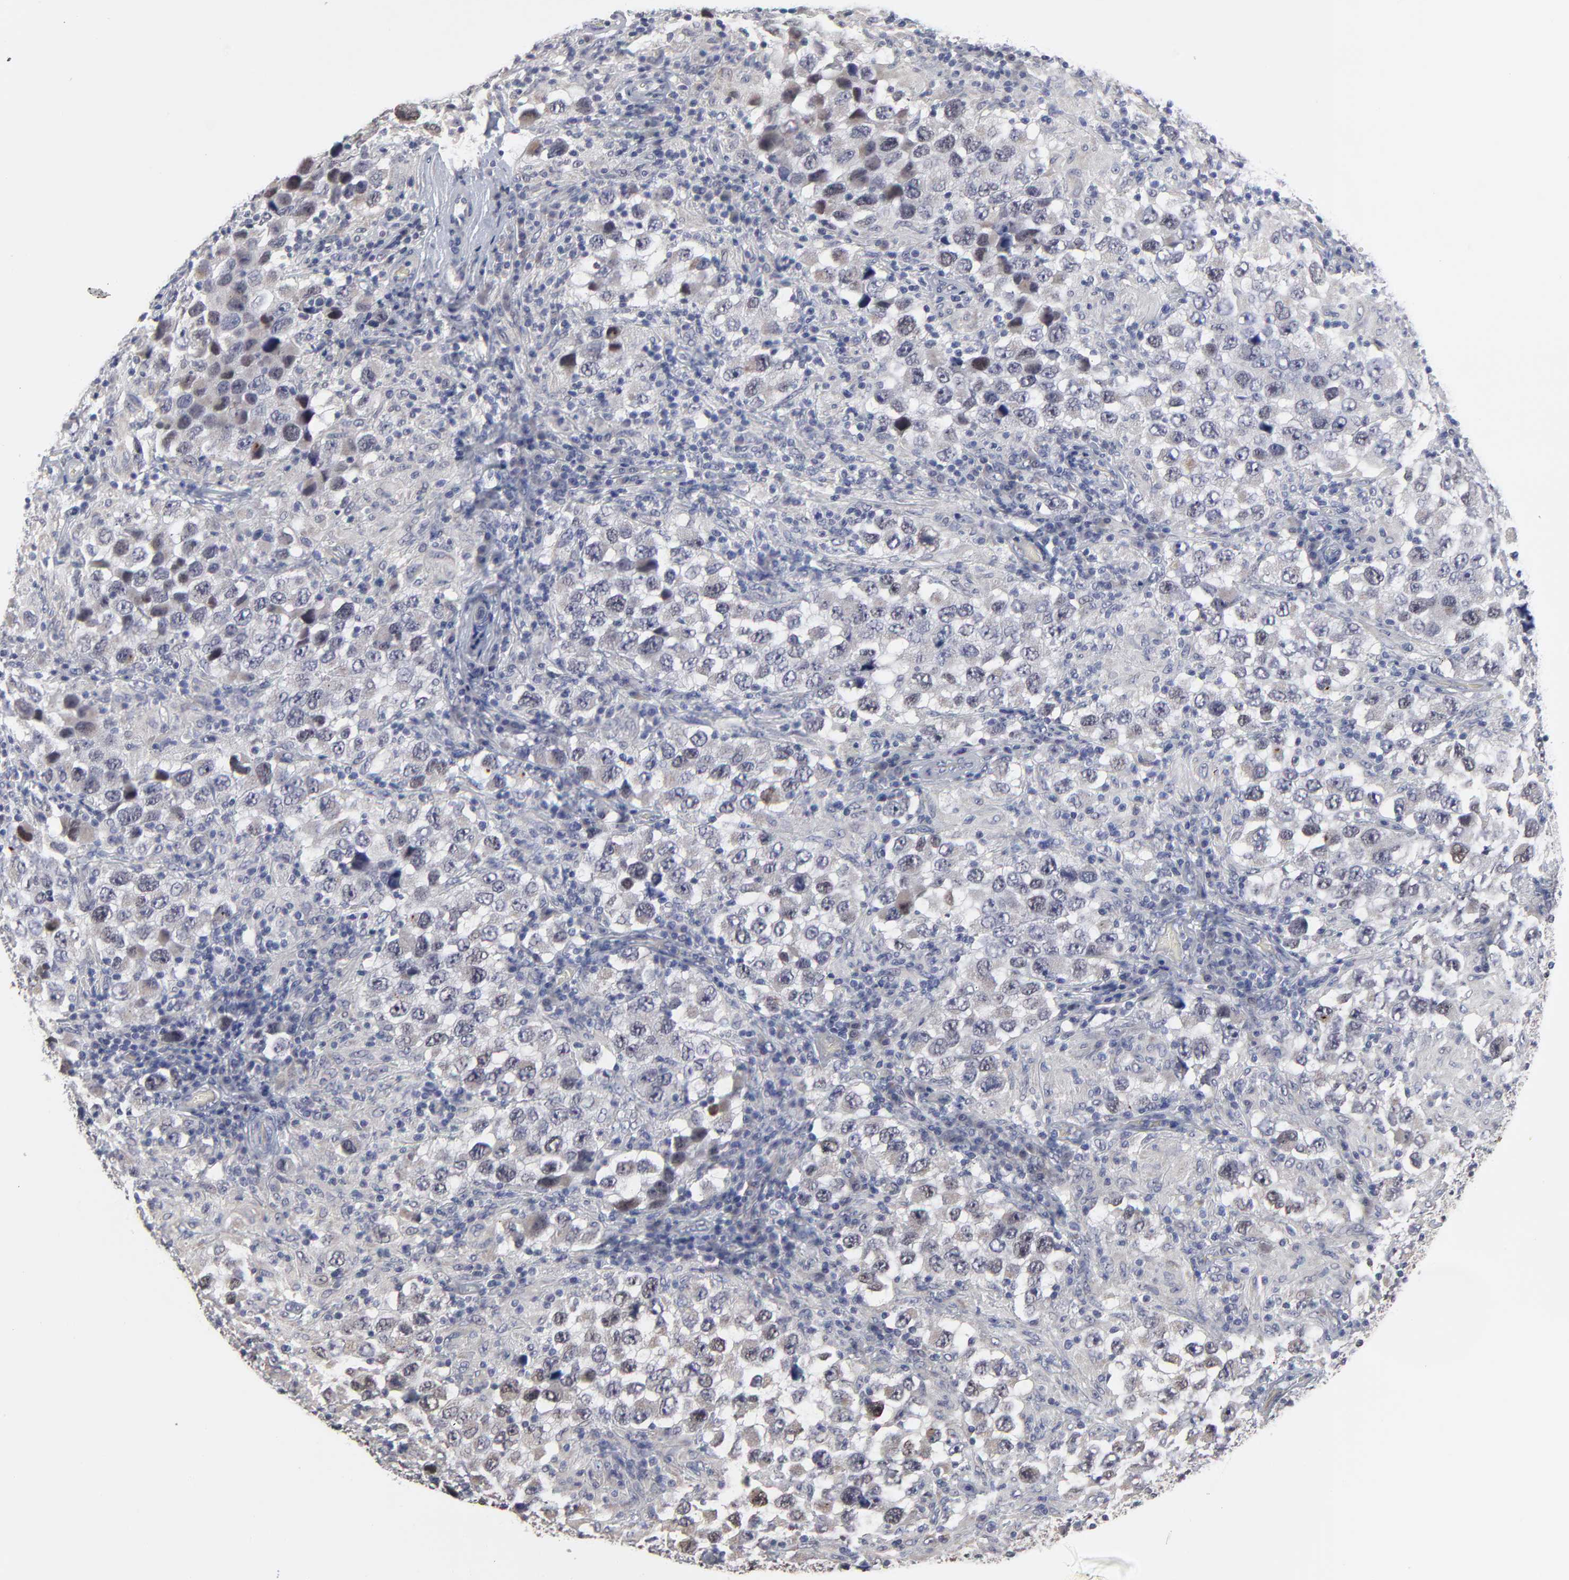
{"staining": {"intensity": "negative", "quantity": "none", "location": "none"}, "tissue": "testis cancer", "cell_type": "Tumor cells", "image_type": "cancer", "snomed": [{"axis": "morphology", "description": "Carcinoma, Embryonal, NOS"}, {"axis": "topography", "description": "Testis"}], "caption": "This is an IHC photomicrograph of human testis embryonal carcinoma. There is no positivity in tumor cells.", "gene": "MAGEA10", "patient": {"sex": "male", "age": 21}}